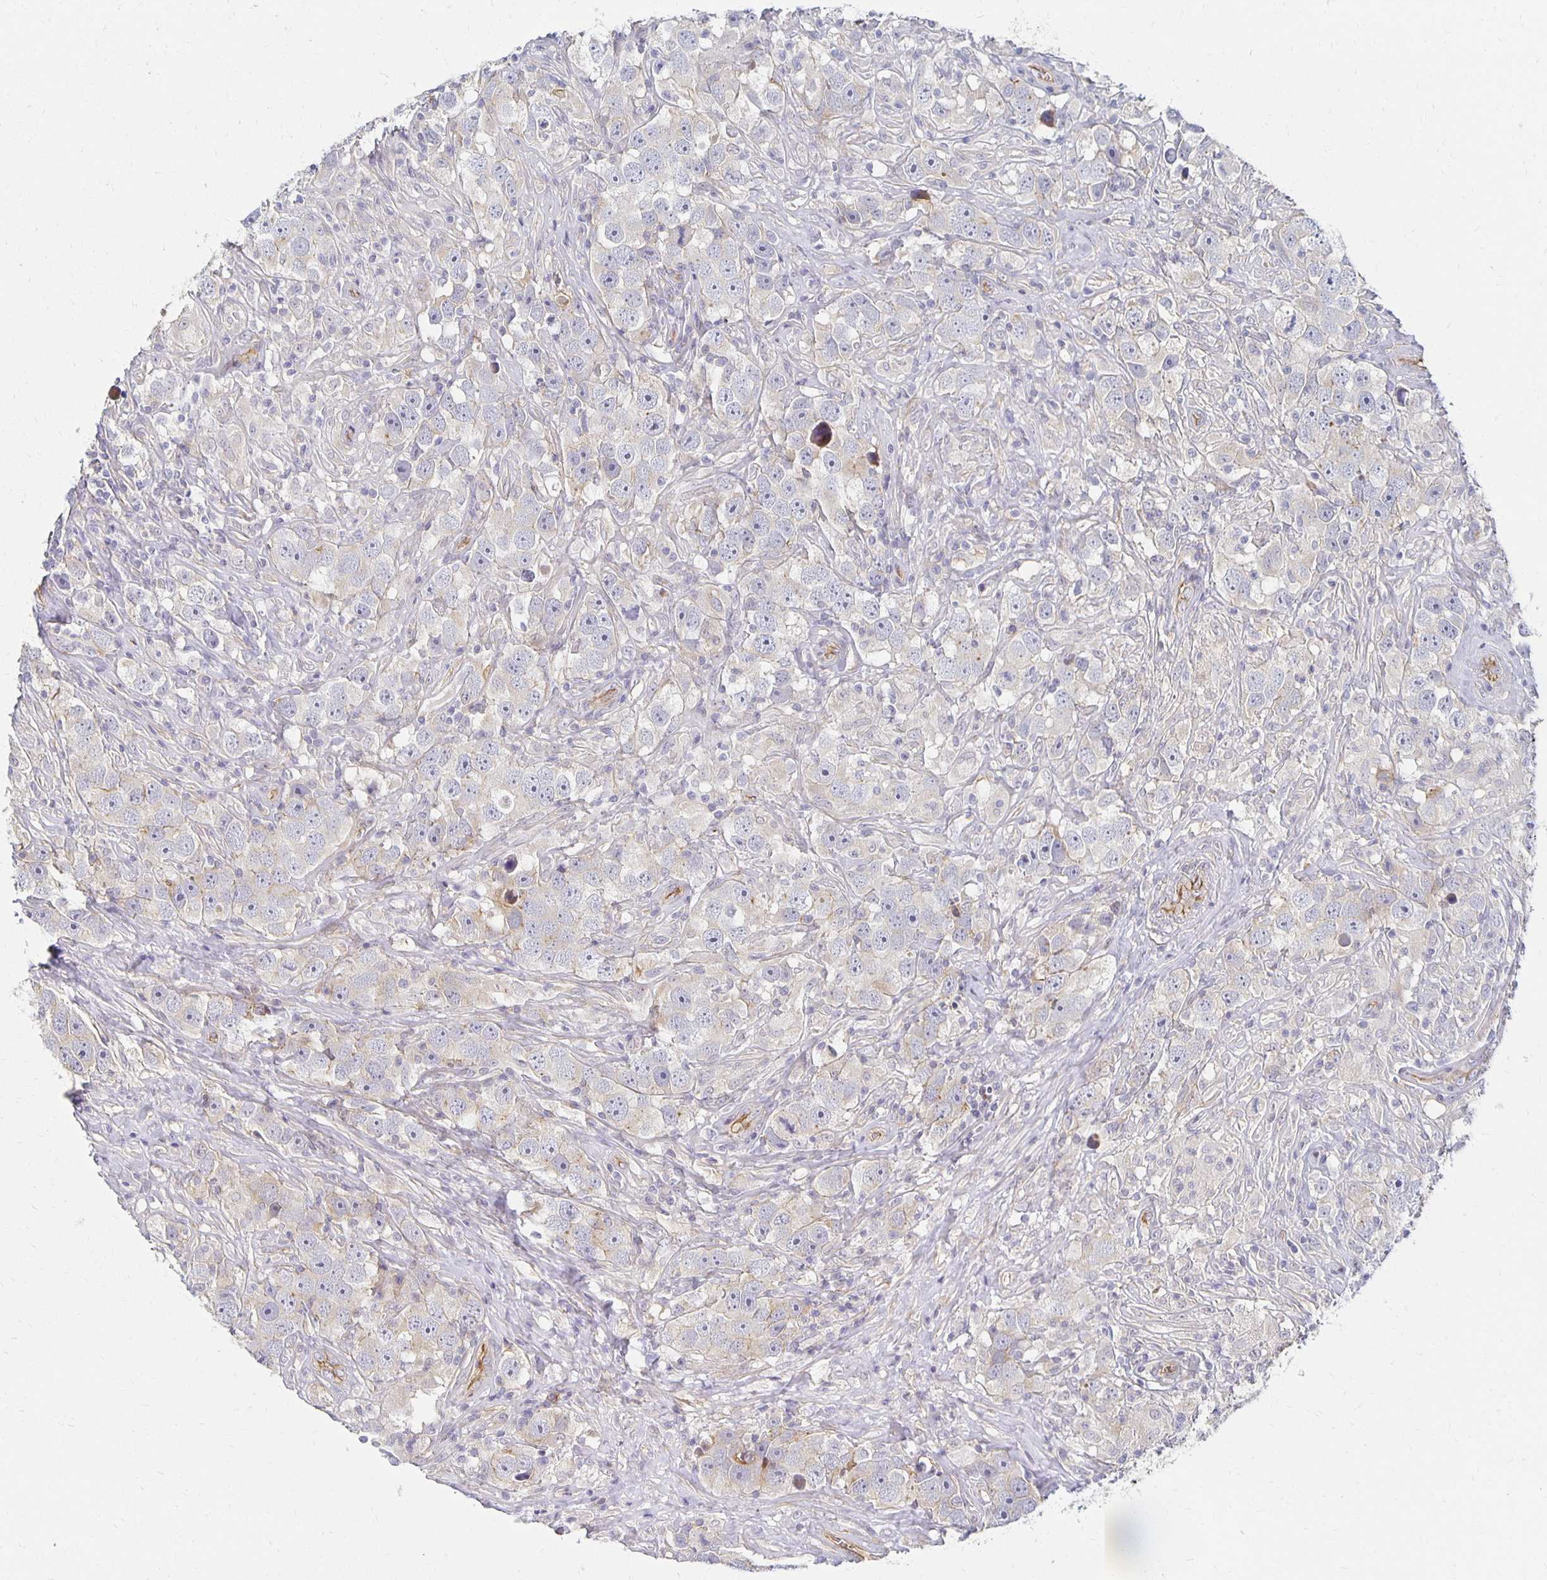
{"staining": {"intensity": "negative", "quantity": "none", "location": "none"}, "tissue": "testis cancer", "cell_type": "Tumor cells", "image_type": "cancer", "snomed": [{"axis": "morphology", "description": "Seminoma, NOS"}, {"axis": "topography", "description": "Testis"}], "caption": "Seminoma (testis) was stained to show a protein in brown. There is no significant staining in tumor cells. The staining is performed using DAB (3,3'-diaminobenzidine) brown chromogen with nuclei counter-stained in using hematoxylin.", "gene": "SORL1", "patient": {"sex": "male", "age": 49}}